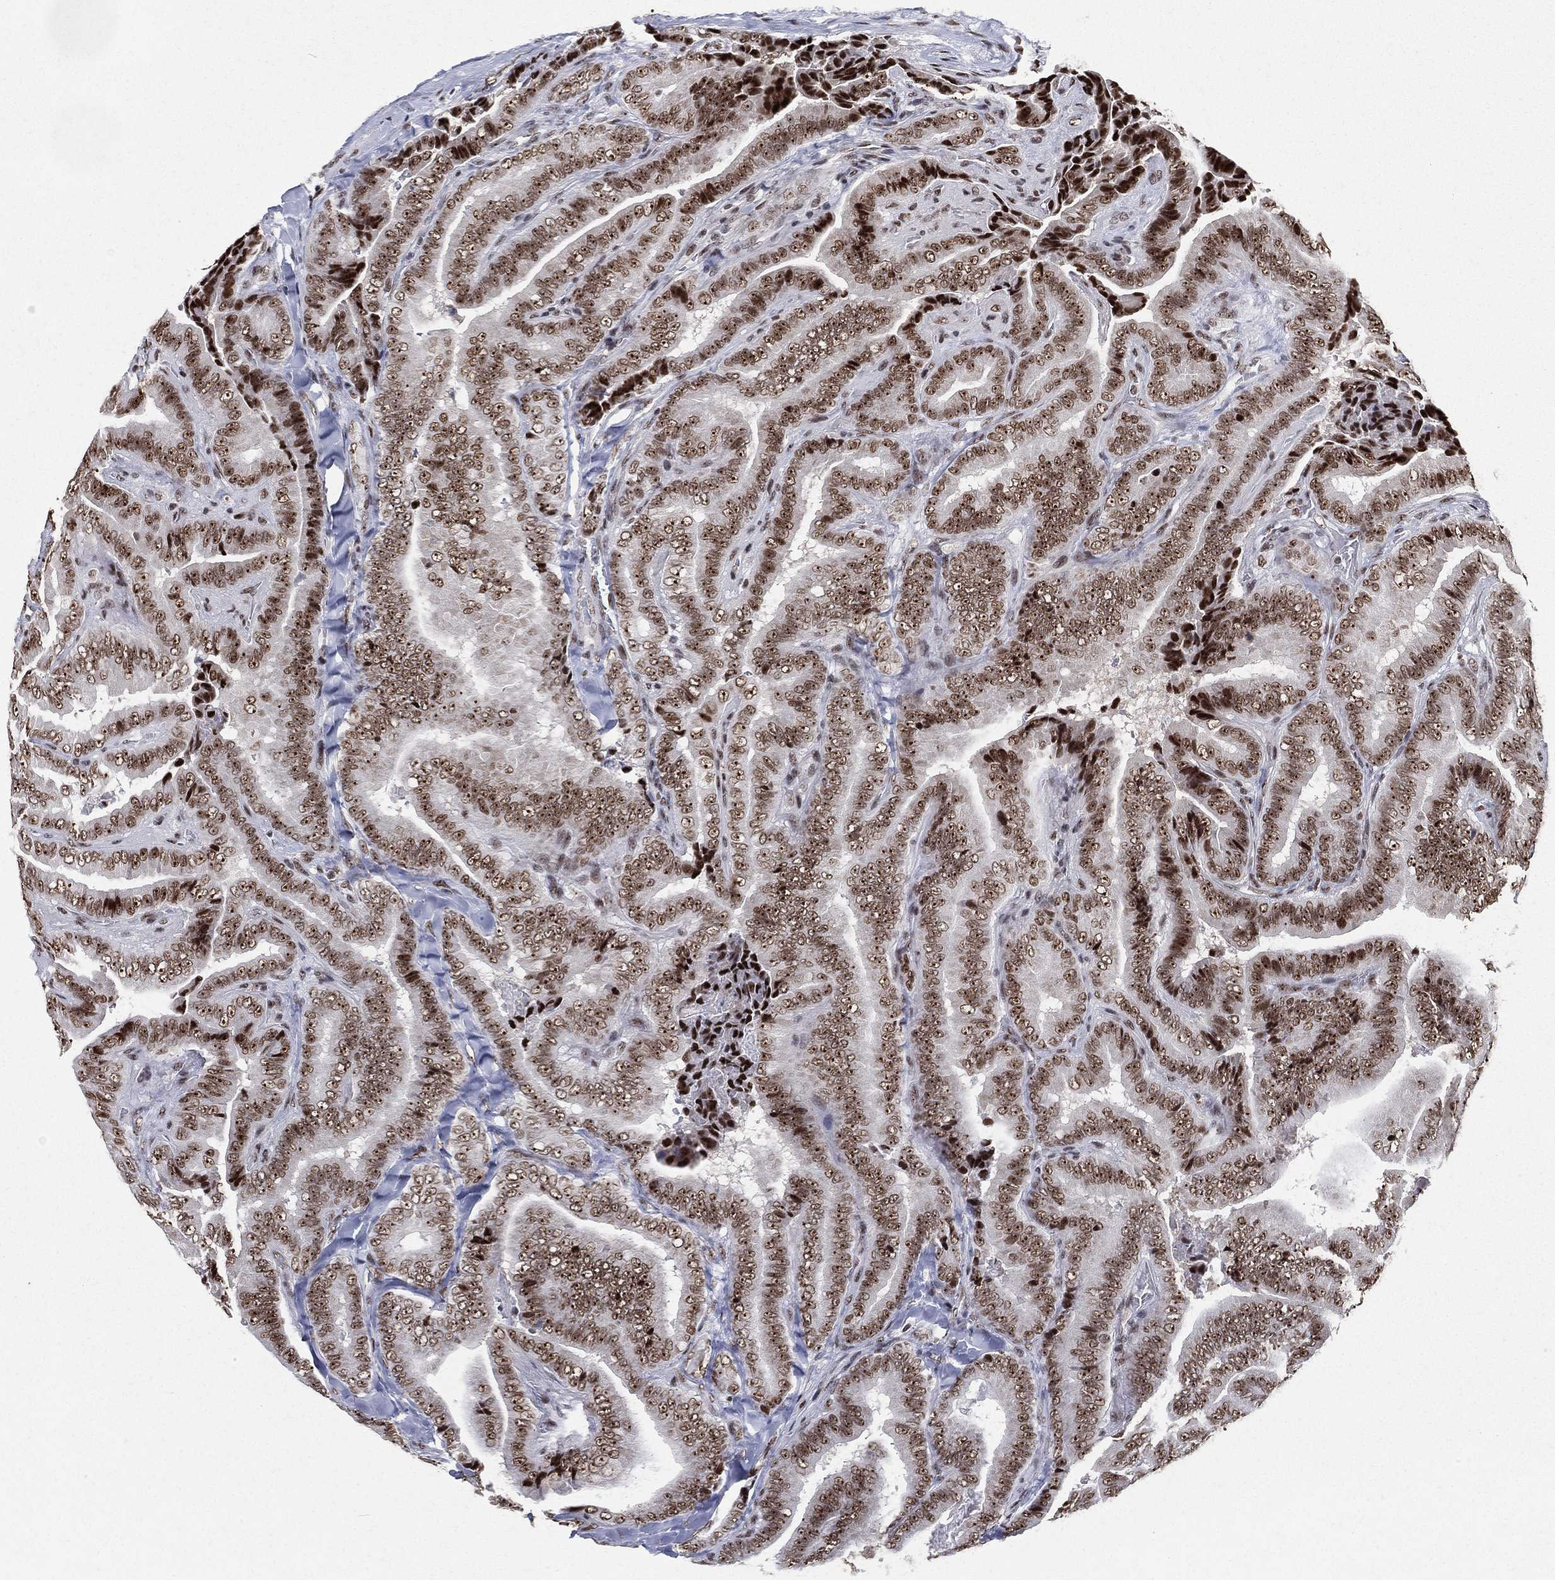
{"staining": {"intensity": "moderate", "quantity": ">75%", "location": "nuclear"}, "tissue": "thyroid cancer", "cell_type": "Tumor cells", "image_type": "cancer", "snomed": [{"axis": "morphology", "description": "Papillary adenocarcinoma, NOS"}, {"axis": "topography", "description": "Thyroid gland"}], "caption": "A photomicrograph of human thyroid cancer stained for a protein demonstrates moderate nuclear brown staining in tumor cells.", "gene": "DDX27", "patient": {"sex": "male", "age": 61}}